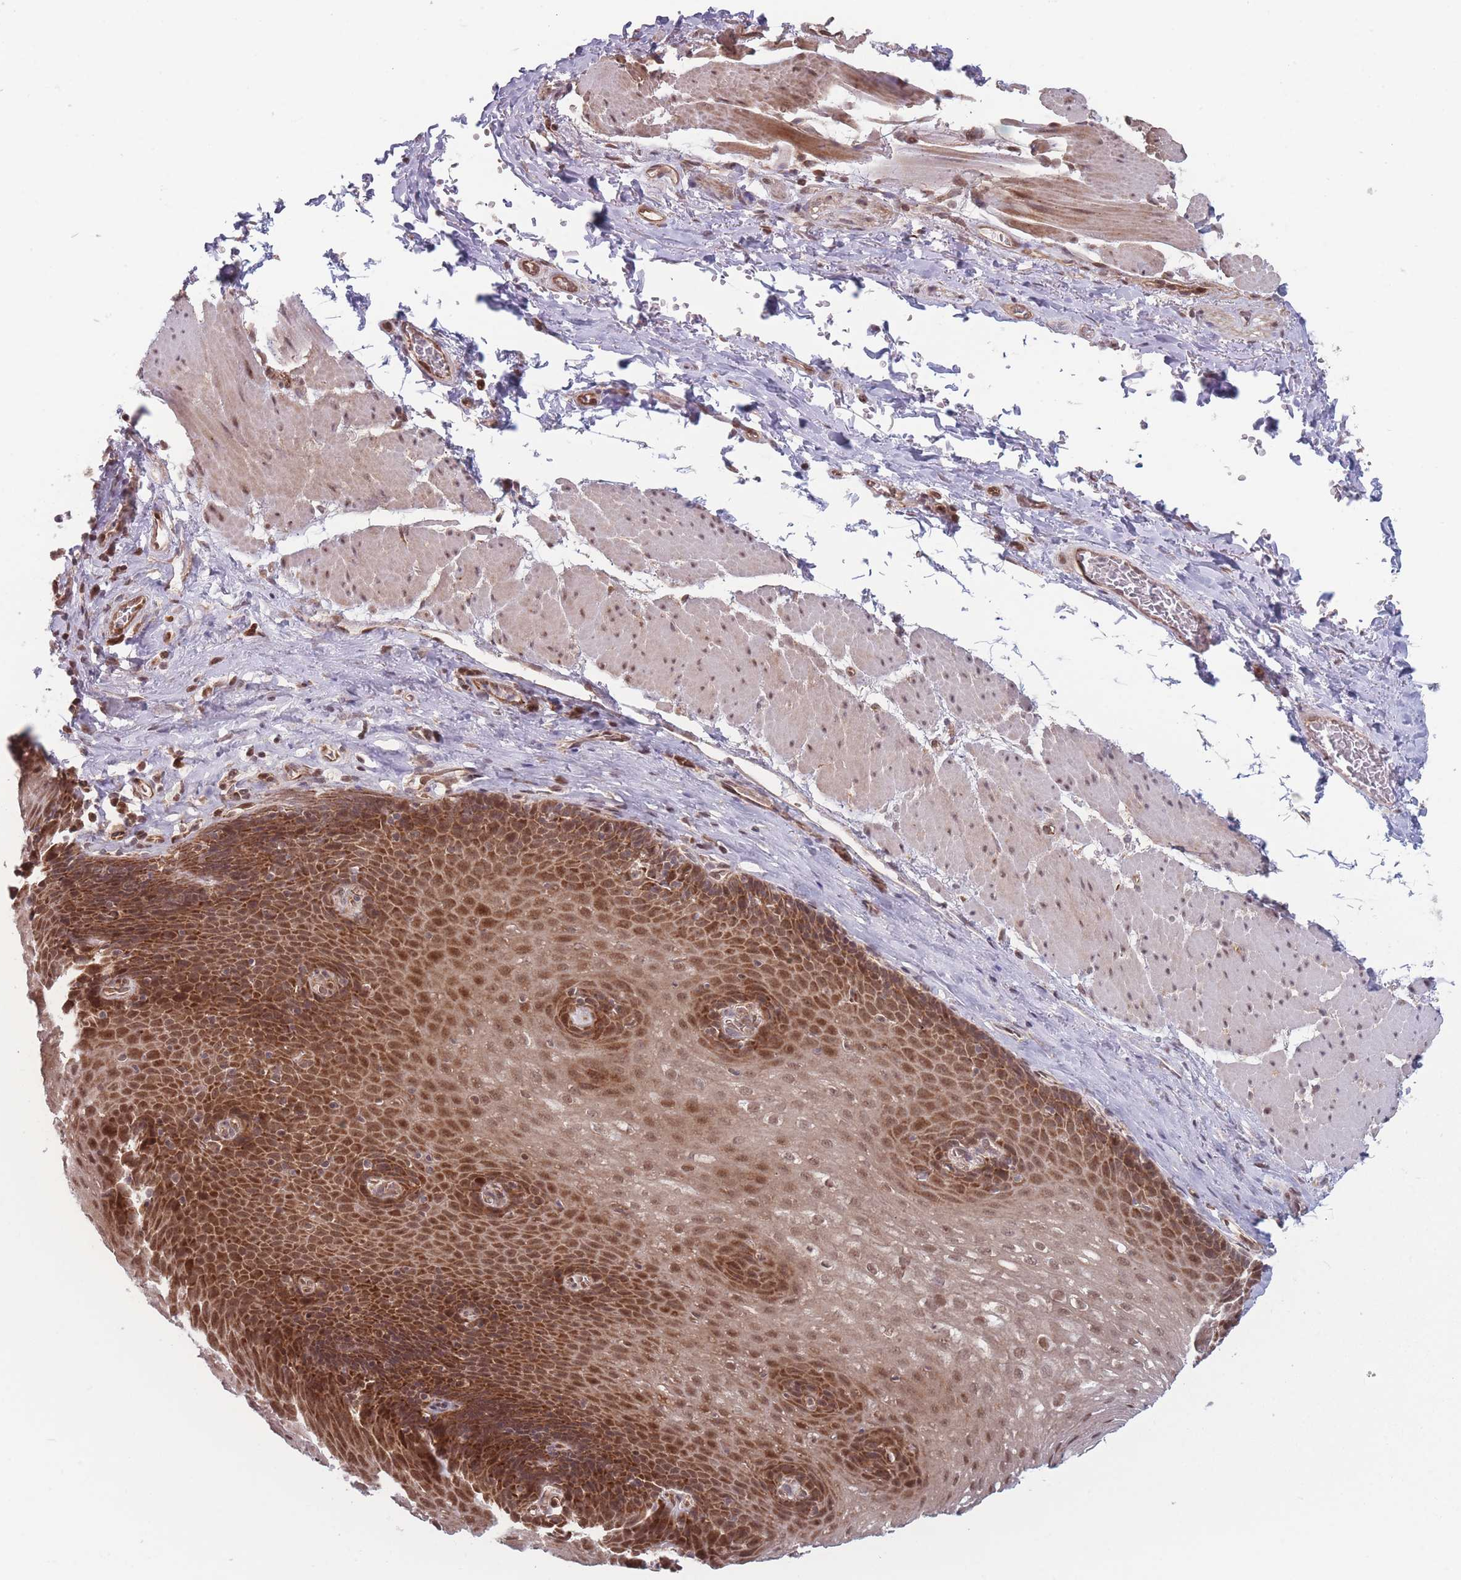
{"staining": {"intensity": "strong", "quantity": ">75%", "location": "cytoplasmic/membranous,nuclear"}, "tissue": "esophagus", "cell_type": "Squamous epithelial cells", "image_type": "normal", "snomed": [{"axis": "morphology", "description": "Normal tissue, NOS"}, {"axis": "topography", "description": "Esophagus"}], "caption": "A photomicrograph showing strong cytoplasmic/membranous,nuclear positivity in approximately >75% of squamous epithelial cells in normal esophagus, as visualized by brown immunohistochemical staining.", "gene": "RPS18", "patient": {"sex": "female", "age": 66}}